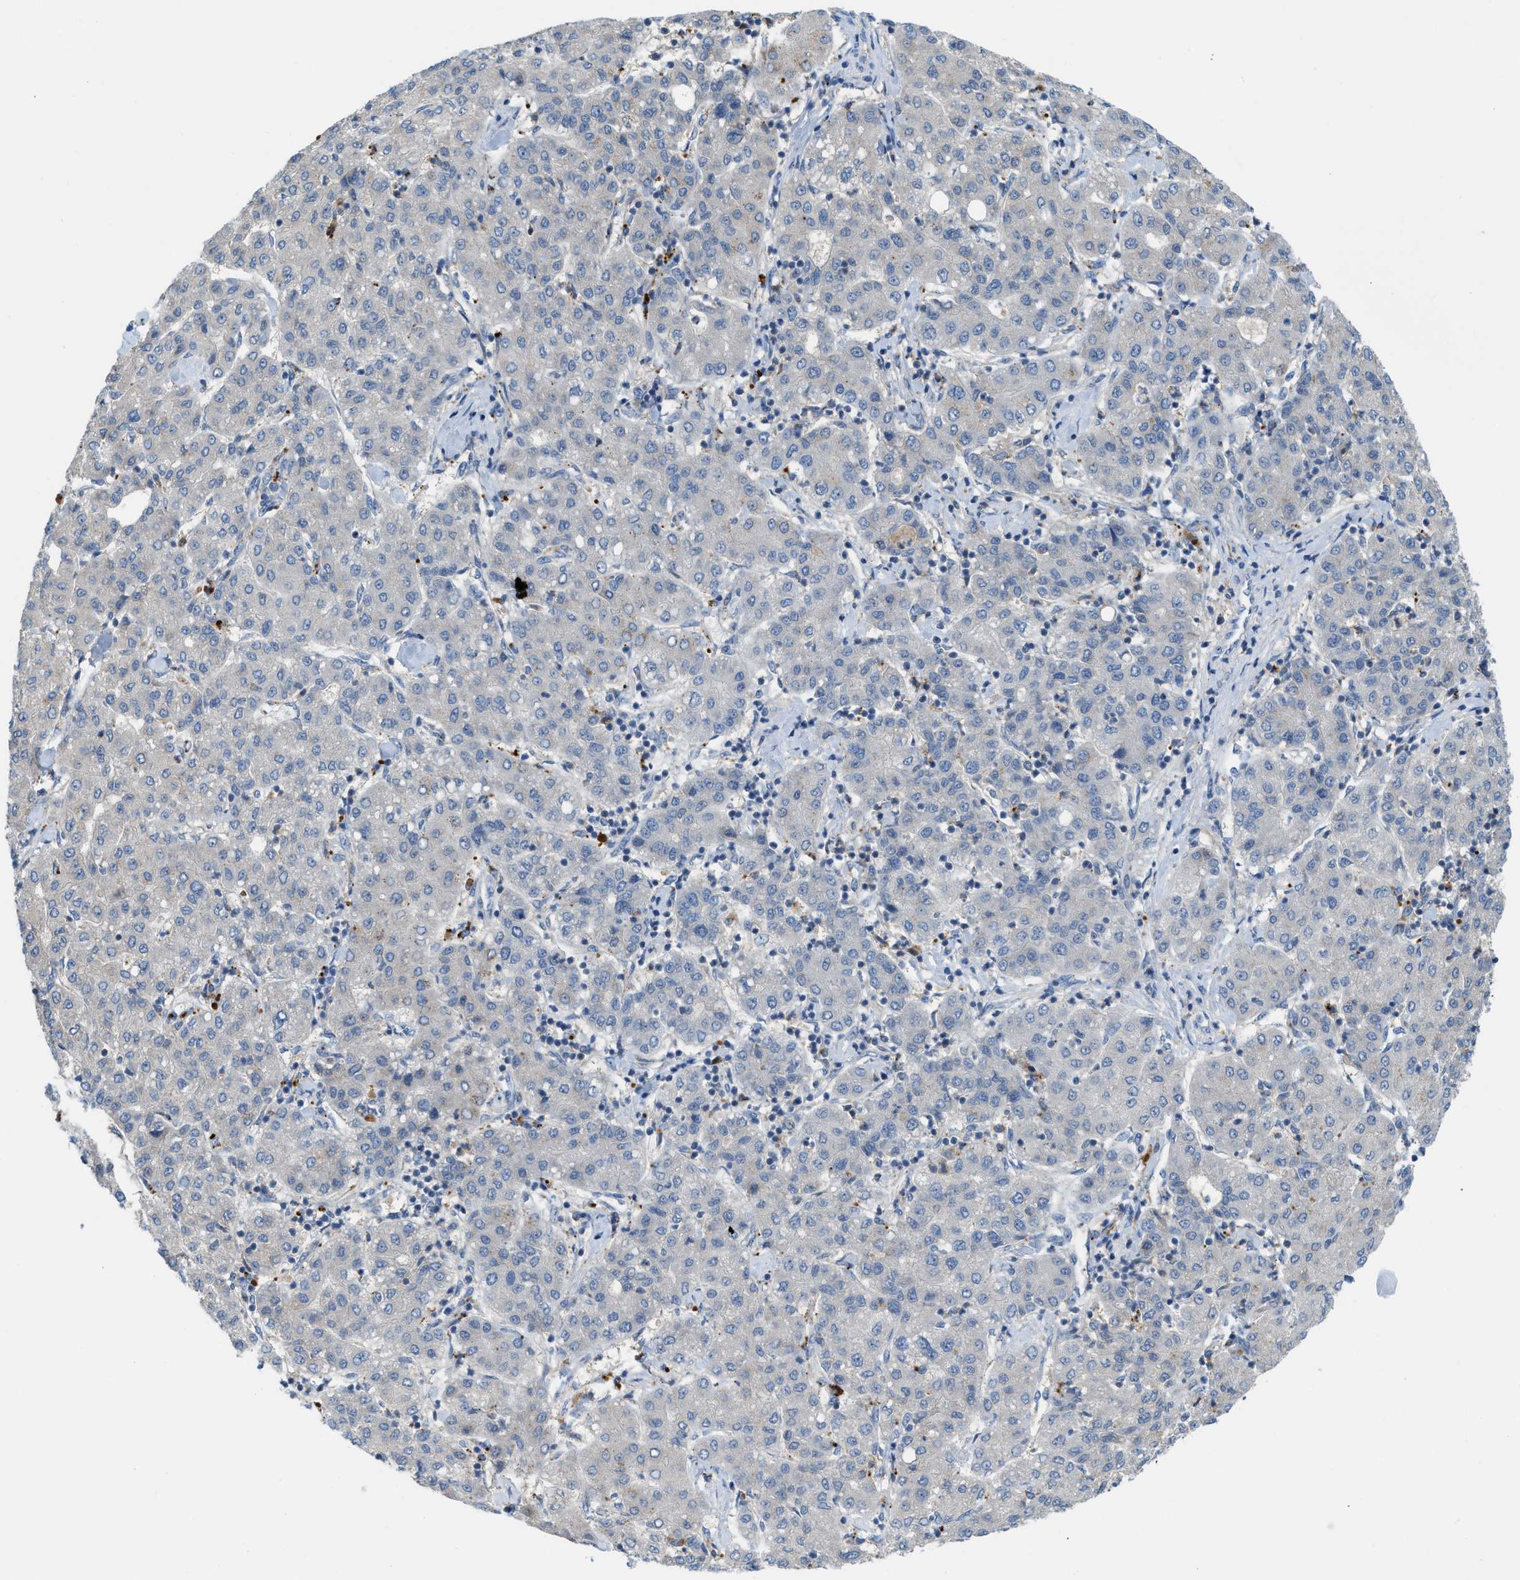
{"staining": {"intensity": "negative", "quantity": "none", "location": "none"}, "tissue": "liver cancer", "cell_type": "Tumor cells", "image_type": "cancer", "snomed": [{"axis": "morphology", "description": "Carcinoma, Hepatocellular, NOS"}, {"axis": "topography", "description": "Liver"}], "caption": "Protein analysis of liver cancer demonstrates no significant expression in tumor cells.", "gene": "CSTB", "patient": {"sex": "male", "age": 65}}